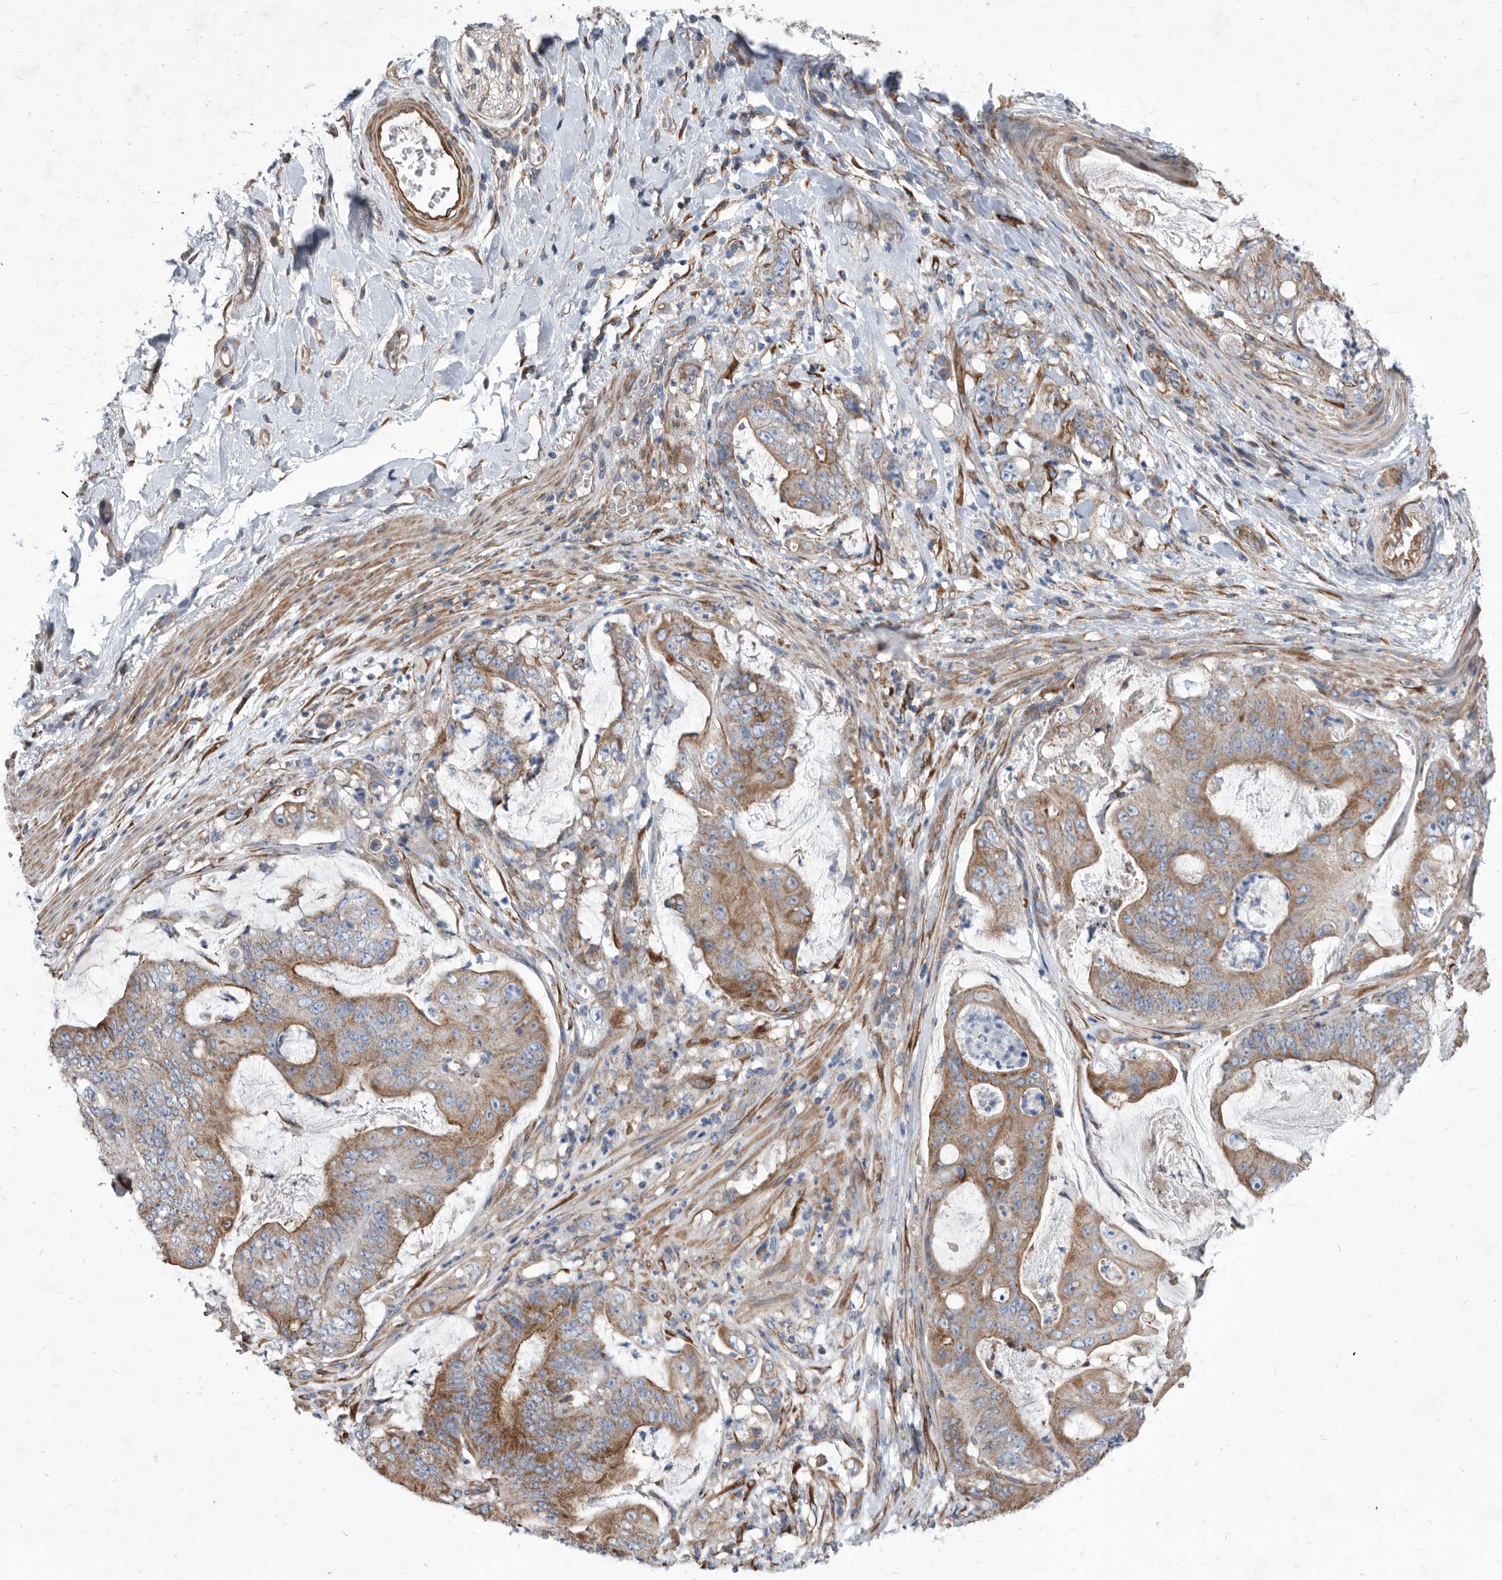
{"staining": {"intensity": "moderate", "quantity": ">75%", "location": "cytoplasmic/membranous"}, "tissue": "stomach cancer", "cell_type": "Tumor cells", "image_type": "cancer", "snomed": [{"axis": "morphology", "description": "Adenocarcinoma, NOS"}, {"axis": "topography", "description": "Stomach"}], "caption": "Immunohistochemistry photomicrograph of adenocarcinoma (stomach) stained for a protein (brown), which exhibits medium levels of moderate cytoplasmic/membranous expression in approximately >75% of tumor cells.", "gene": "ATP13A3", "patient": {"sex": "female", "age": 73}}